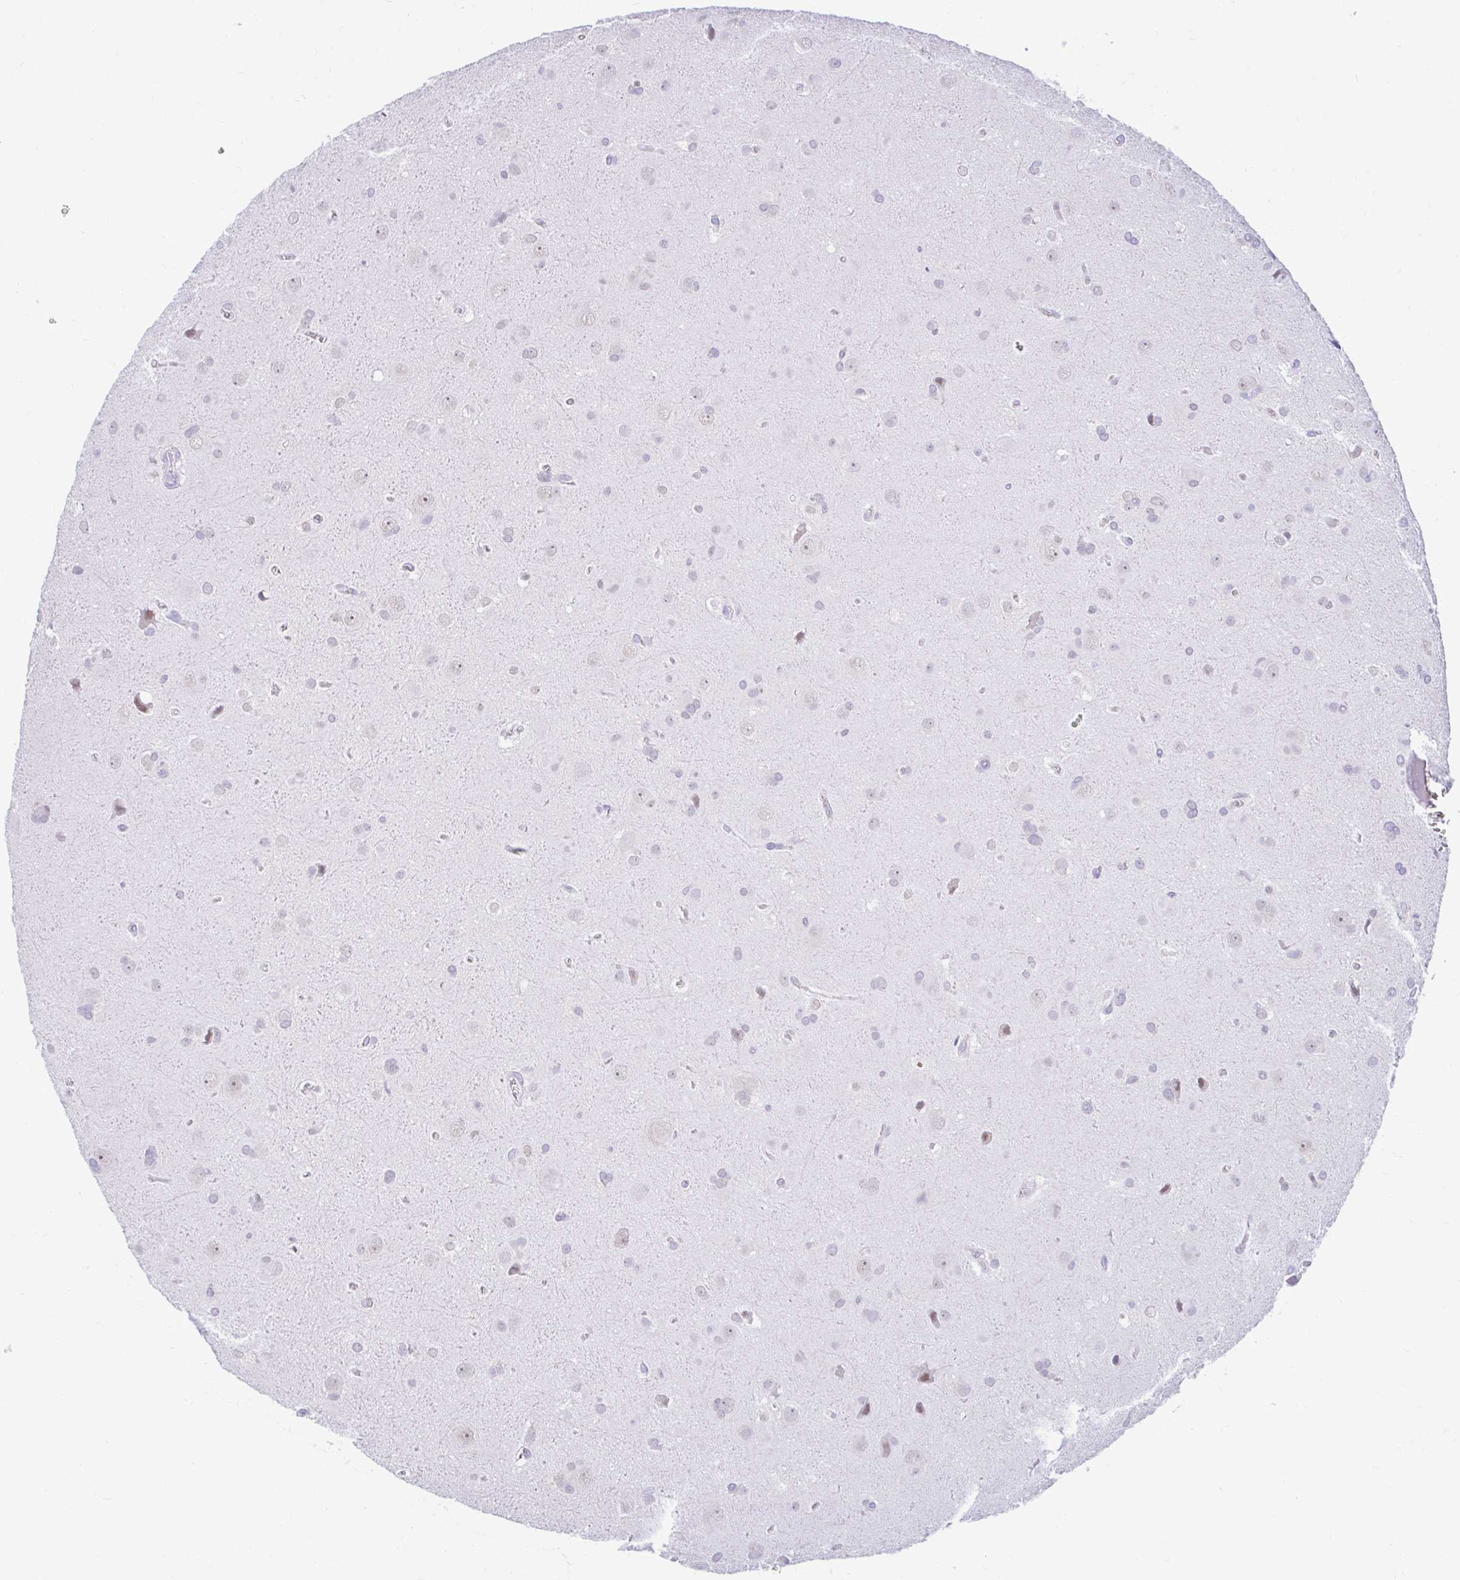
{"staining": {"intensity": "negative", "quantity": "none", "location": "none"}, "tissue": "glioma", "cell_type": "Tumor cells", "image_type": "cancer", "snomed": [{"axis": "morphology", "description": "Glioma, malignant, Low grade"}, {"axis": "topography", "description": "Brain"}], "caption": "Human malignant glioma (low-grade) stained for a protein using IHC exhibits no staining in tumor cells.", "gene": "GLB1L2", "patient": {"sex": "male", "age": 58}}